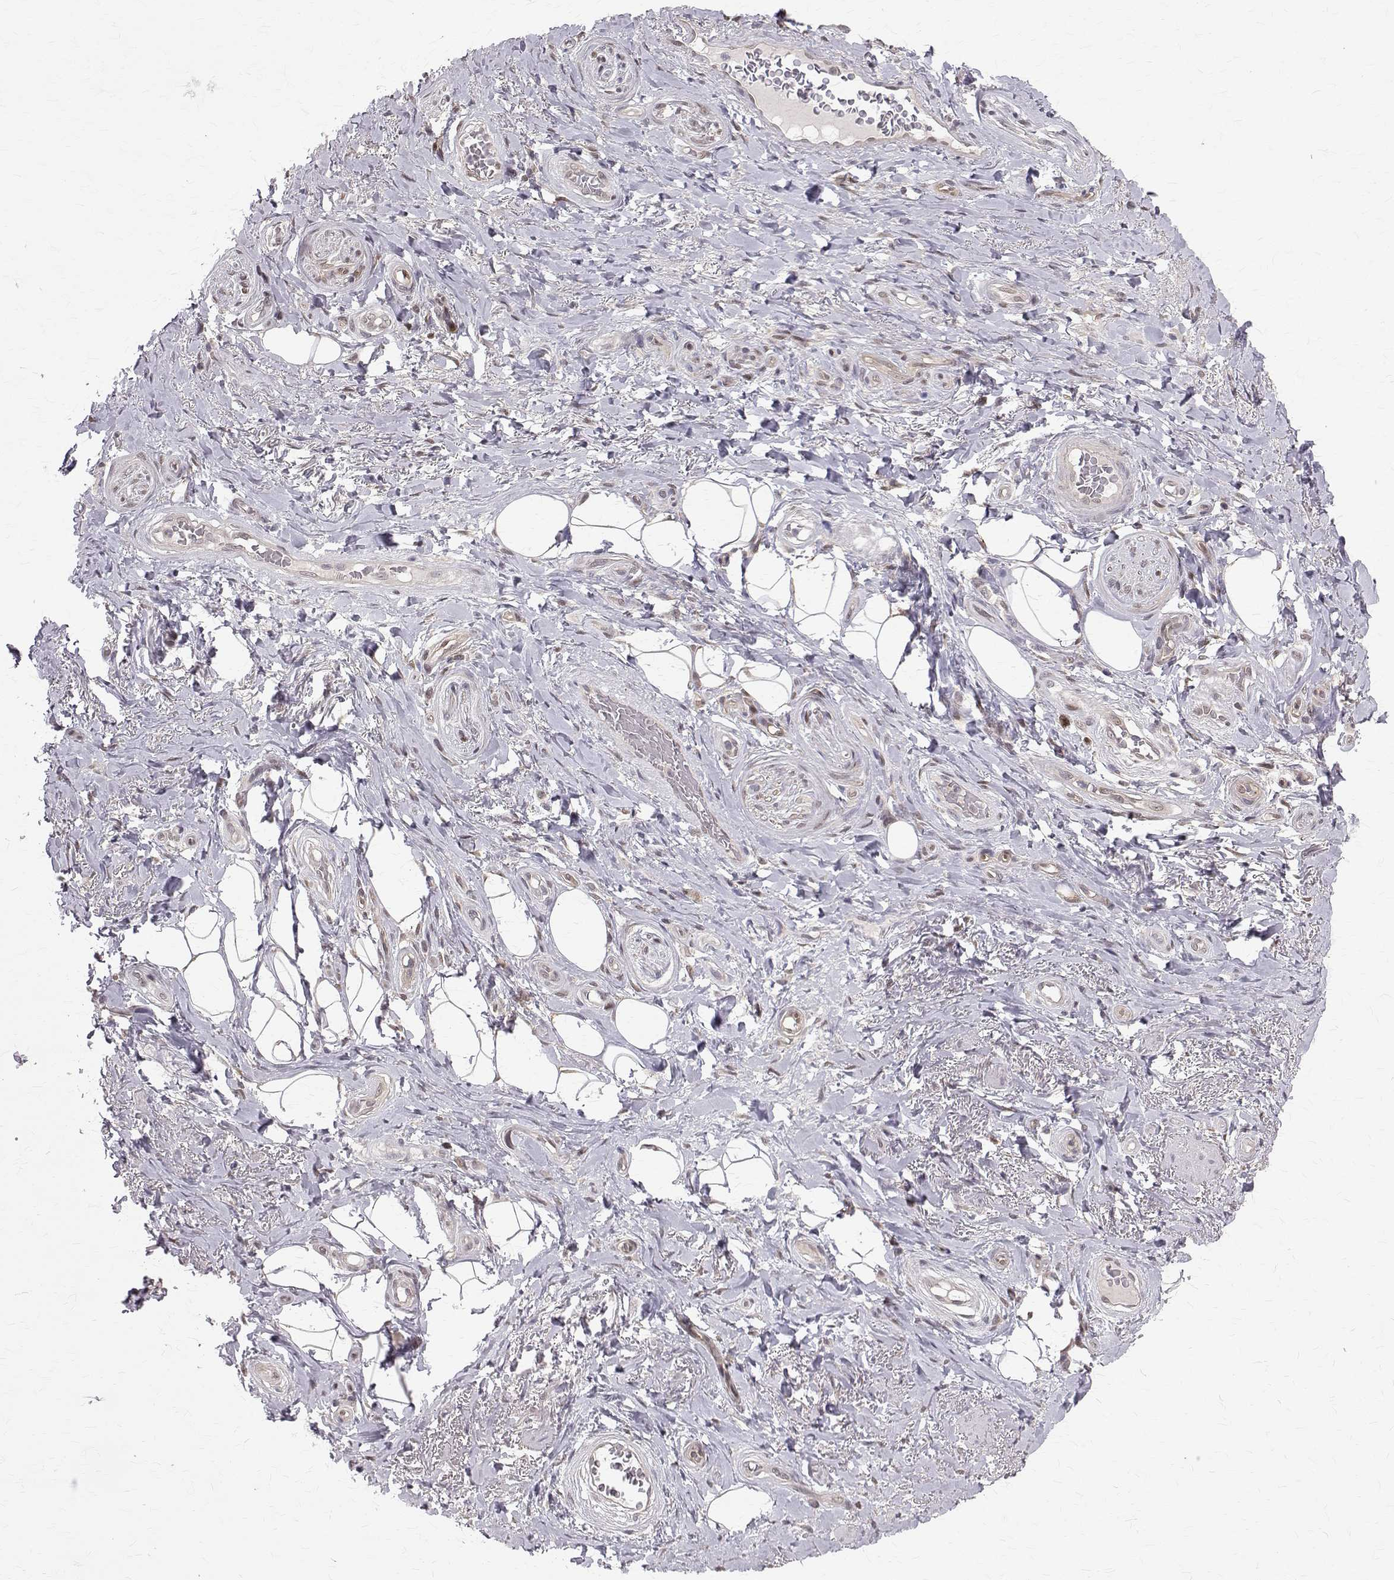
{"staining": {"intensity": "weak", "quantity": "<25%", "location": "nuclear"}, "tissue": "adipose tissue", "cell_type": "Adipocytes", "image_type": "normal", "snomed": [{"axis": "morphology", "description": "Normal tissue, NOS"}, {"axis": "topography", "description": "Anal"}, {"axis": "topography", "description": "Peripheral nerve tissue"}], "caption": "Histopathology image shows no significant protein staining in adipocytes of normal adipose tissue.", "gene": "NIF3L1", "patient": {"sex": "male", "age": 53}}